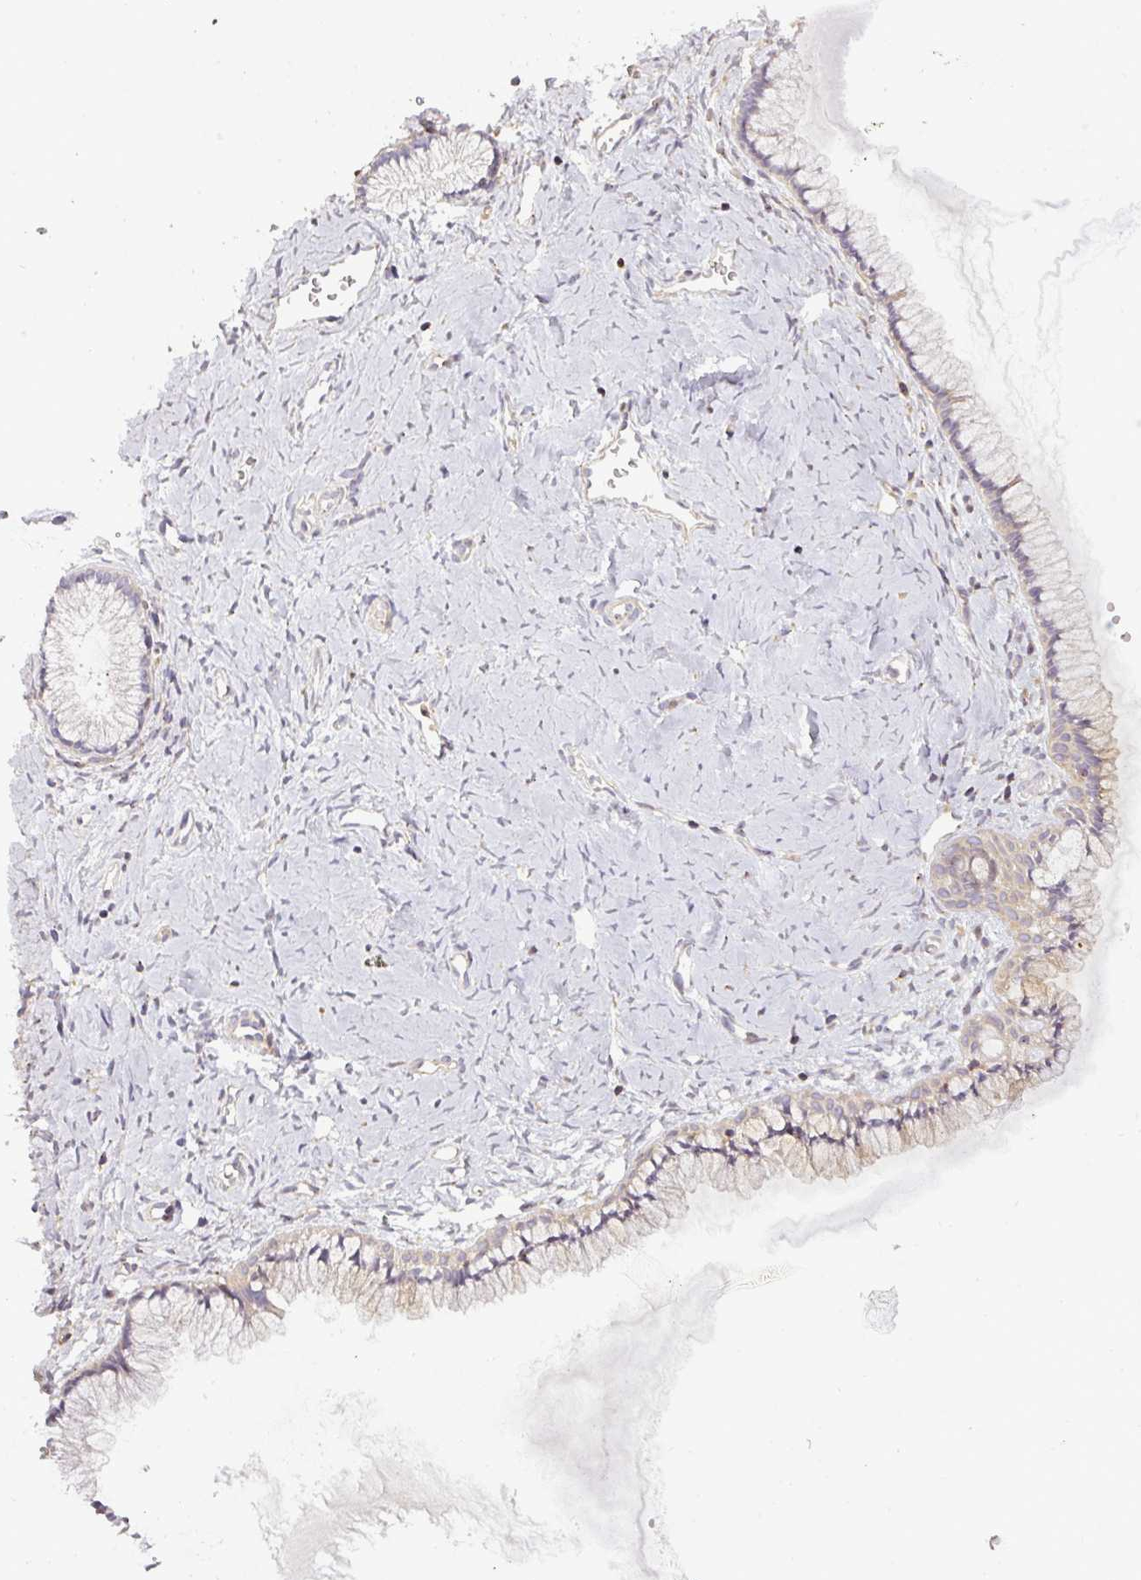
{"staining": {"intensity": "moderate", "quantity": "<25%", "location": "cytoplasmic/membranous"}, "tissue": "cervix", "cell_type": "Glandular cells", "image_type": "normal", "snomed": [{"axis": "morphology", "description": "Normal tissue, NOS"}, {"axis": "topography", "description": "Cervix"}], "caption": "A histopathology image of human cervix stained for a protein shows moderate cytoplasmic/membranous brown staining in glandular cells. Immunohistochemistry stains the protein of interest in brown and the nuclei are stained blue.", "gene": "NIN", "patient": {"sex": "female", "age": 40}}